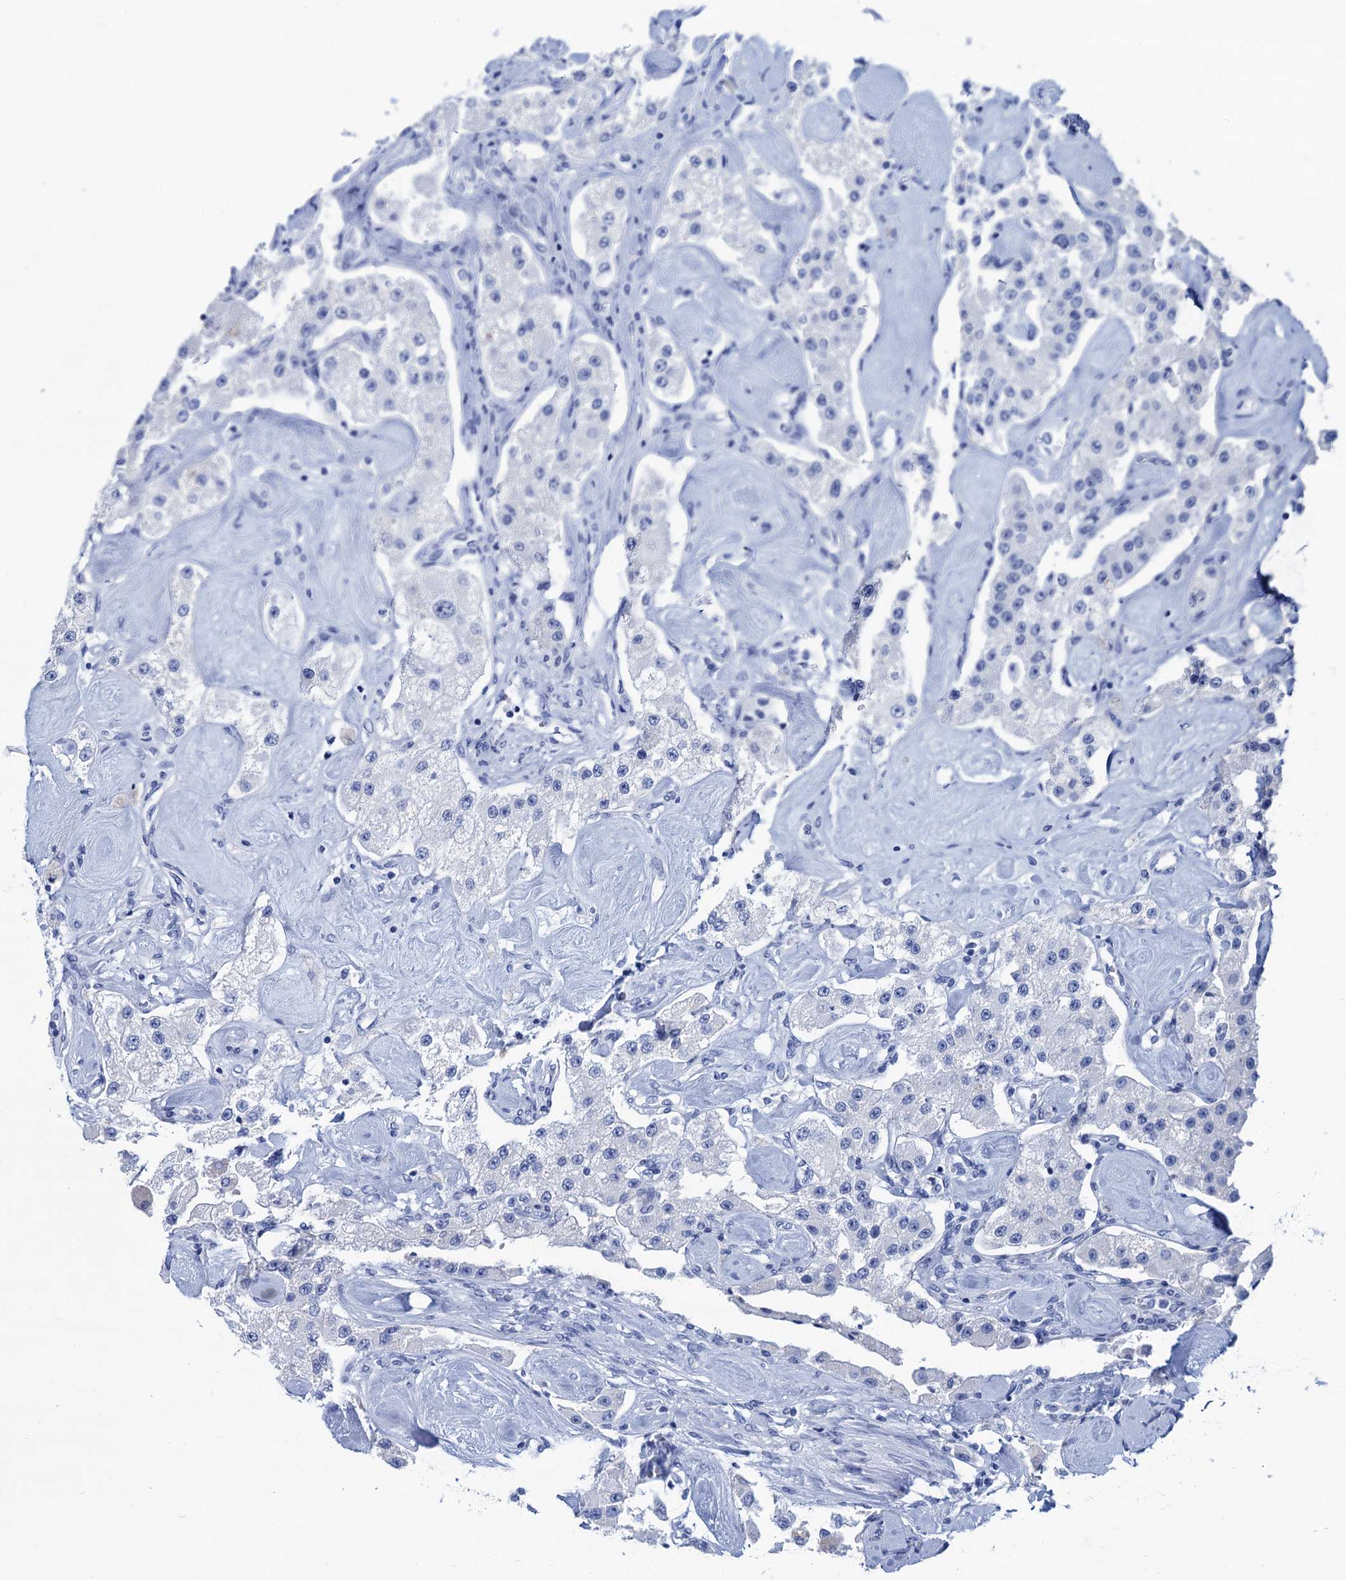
{"staining": {"intensity": "negative", "quantity": "none", "location": "none"}, "tissue": "carcinoid", "cell_type": "Tumor cells", "image_type": "cancer", "snomed": [{"axis": "morphology", "description": "Carcinoid, malignant, NOS"}, {"axis": "topography", "description": "Pancreas"}], "caption": "High power microscopy image of an immunohistochemistry (IHC) image of carcinoid (malignant), revealing no significant positivity in tumor cells.", "gene": "CABYR", "patient": {"sex": "male", "age": 41}}